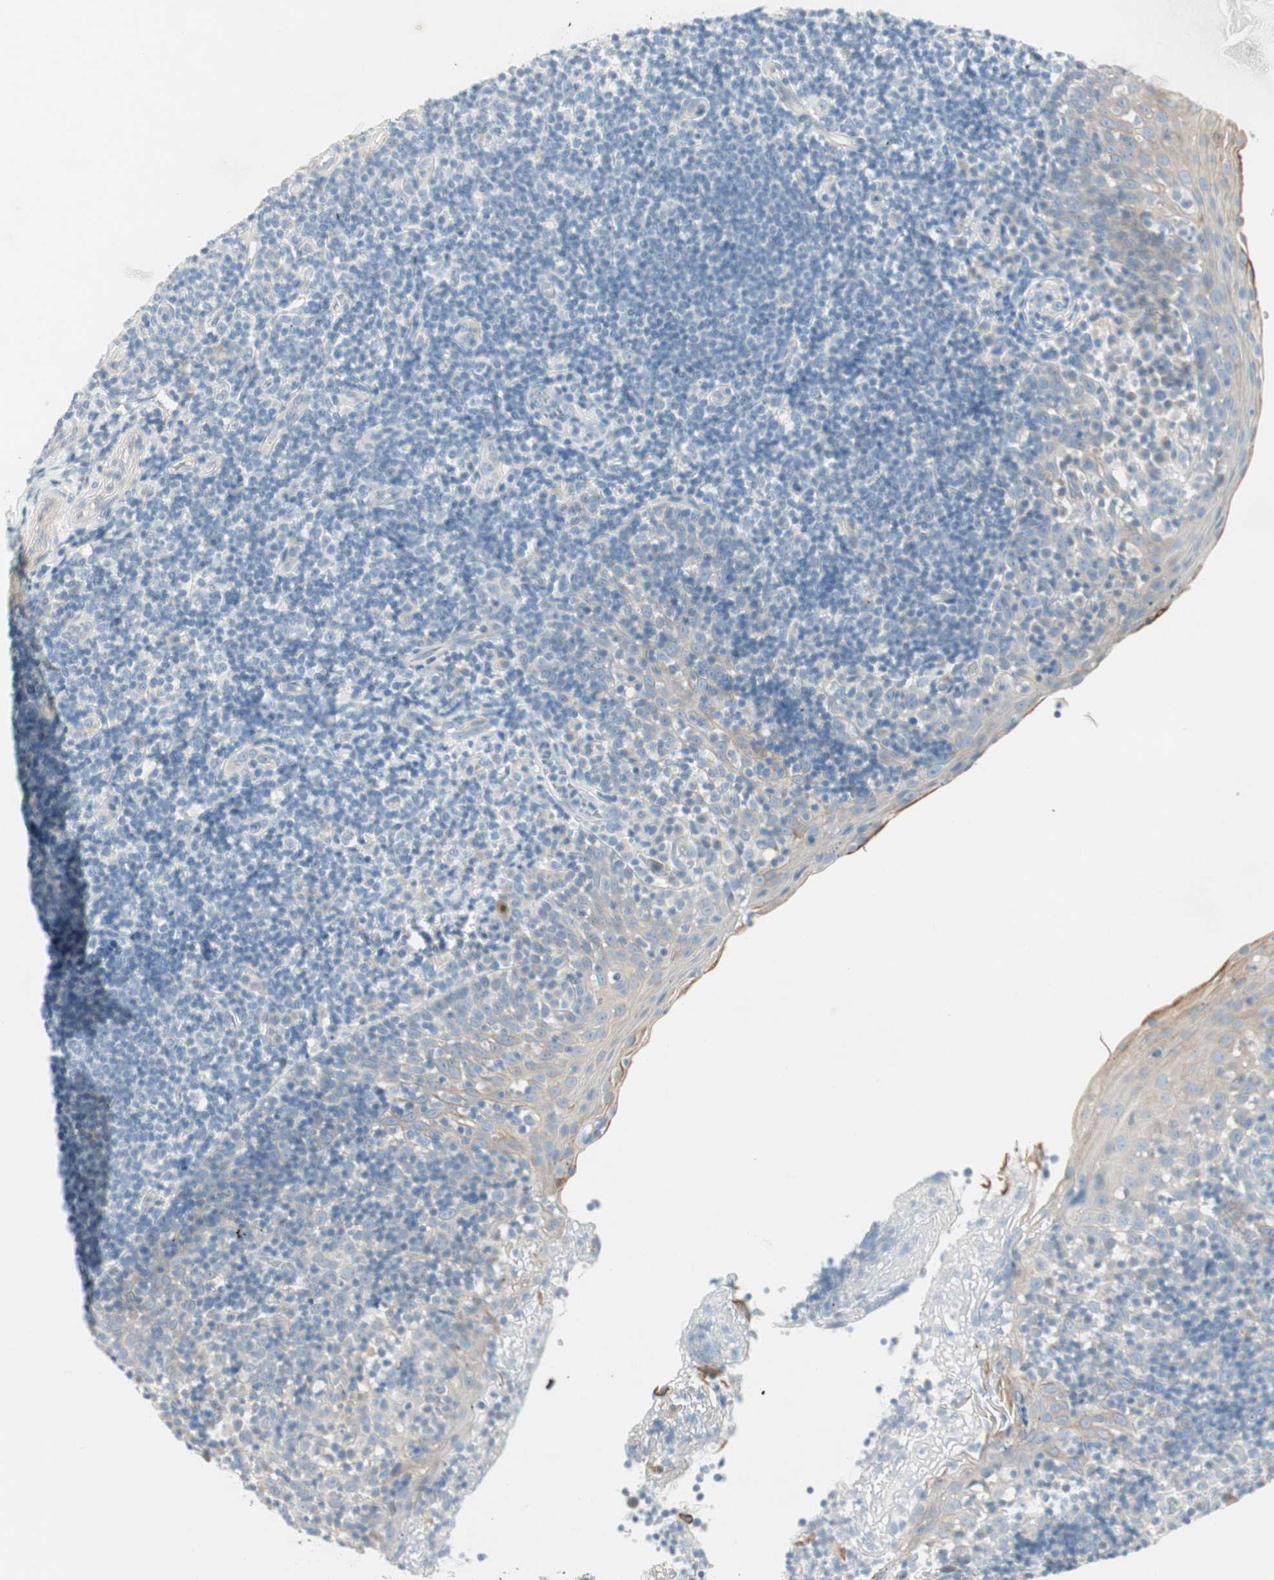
{"staining": {"intensity": "negative", "quantity": "none", "location": "none"}, "tissue": "tonsil", "cell_type": "Germinal center cells", "image_type": "normal", "snomed": [{"axis": "morphology", "description": "Normal tissue, NOS"}, {"axis": "topography", "description": "Tonsil"}], "caption": "A high-resolution photomicrograph shows IHC staining of unremarkable tonsil, which demonstrates no significant staining in germinal center cells.", "gene": "SULT1C2", "patient": {"sex": "female", "age": 40}}